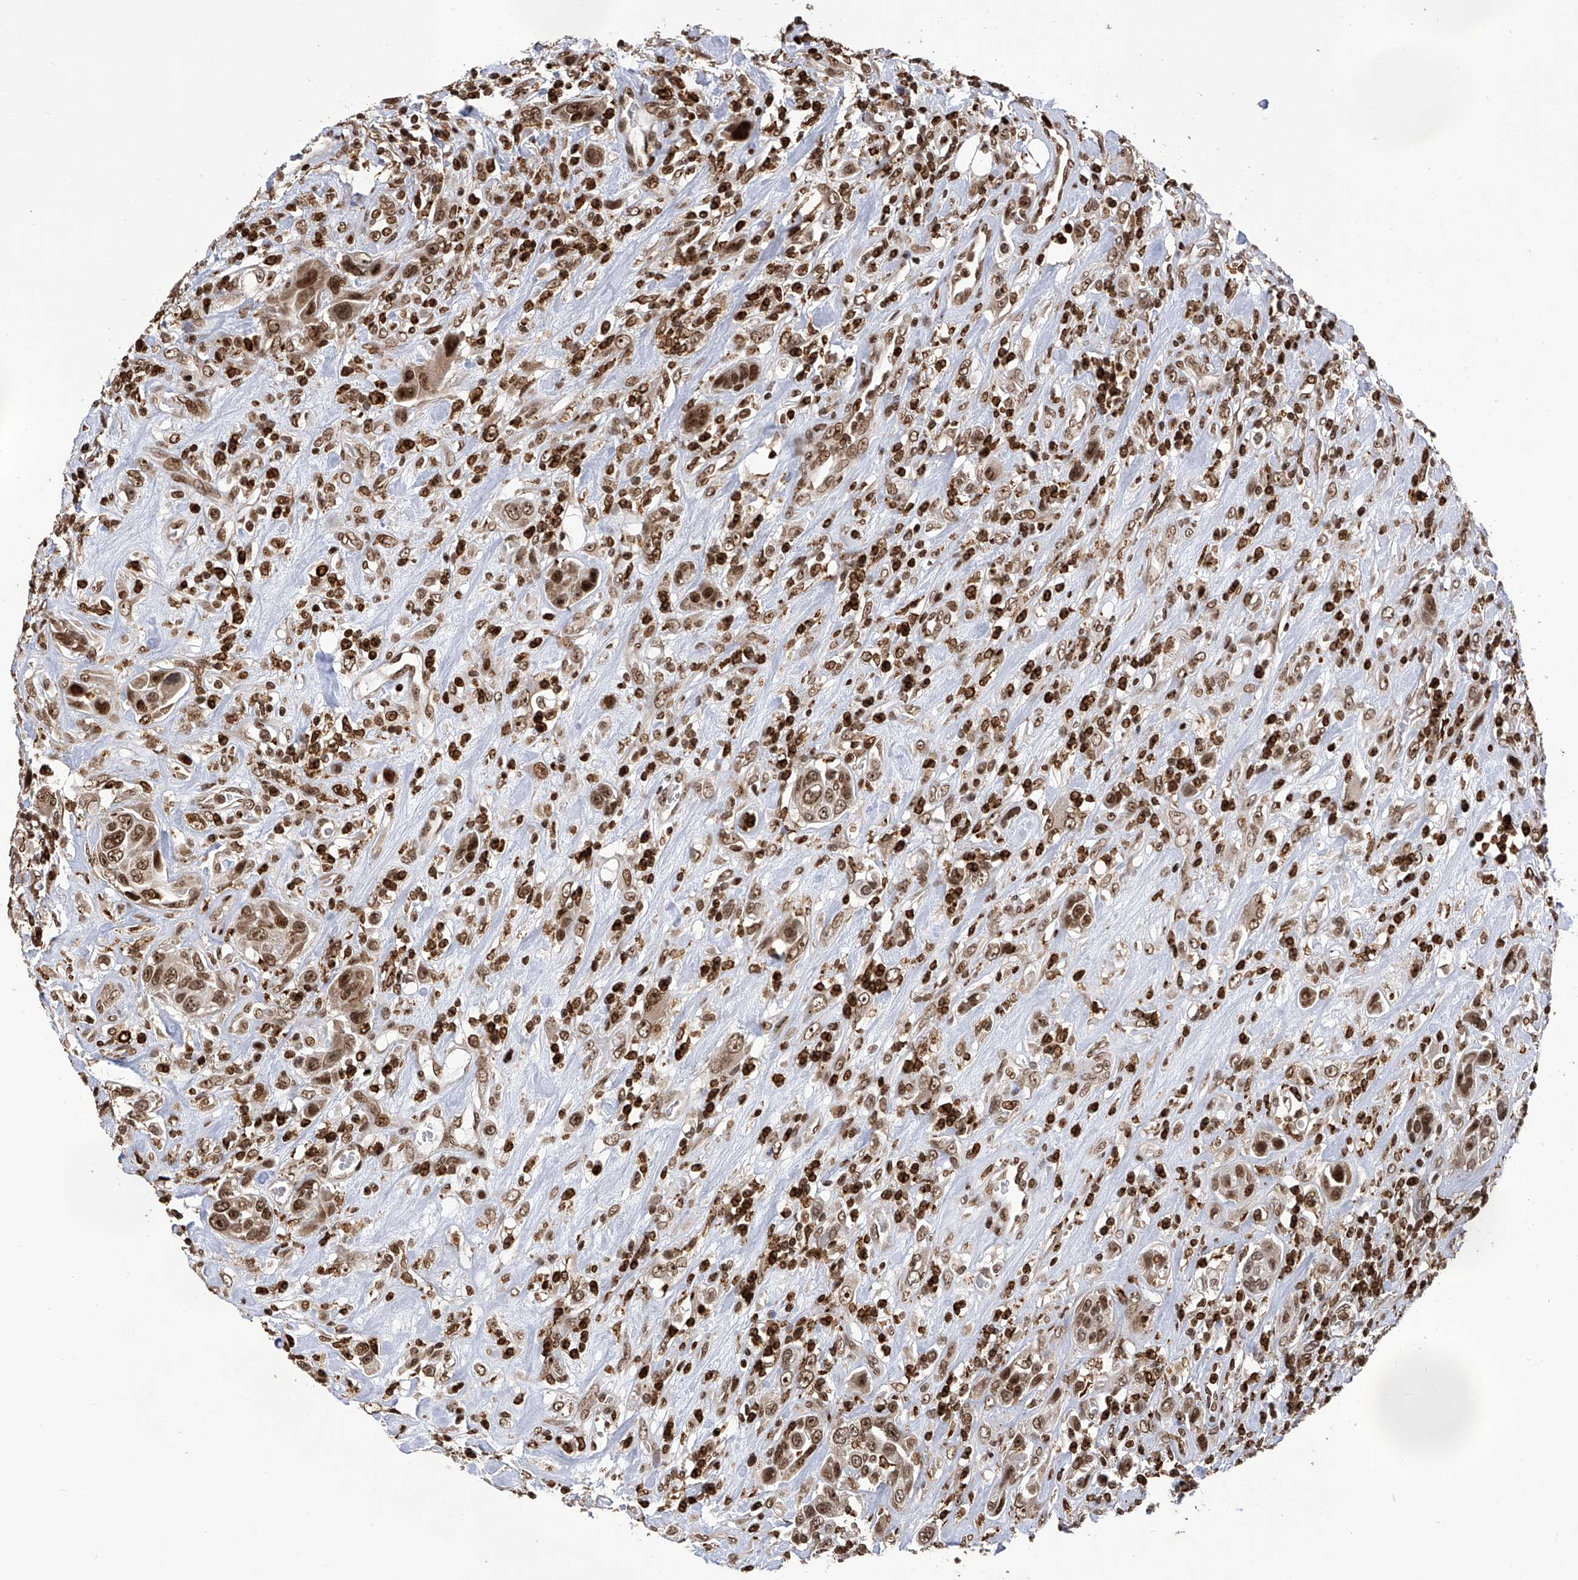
{"staining": {"intensity": "moderate", "quantity": ">75%", "location": "nuclear"}, "tissue": "urothelial cancer", "cell_type": "Tumor cells", "image_type": "cancer", "snomed": [{"axis": "morphology", "description": "Urothelial carcinoma, High grade"}, {"axis": "topography", "description": "Urinary bladder"}], "caption": "A brown stain labels moderate nuclear staining of a protein in urothelial cancer tumor cells. The staining was performed using DAB, with brown indicating positive protein expression. Nuclei are stained blue with hematoxylin.", "gene": "PAK1IP1", "patient": {"sex": "male", "age": 50}}